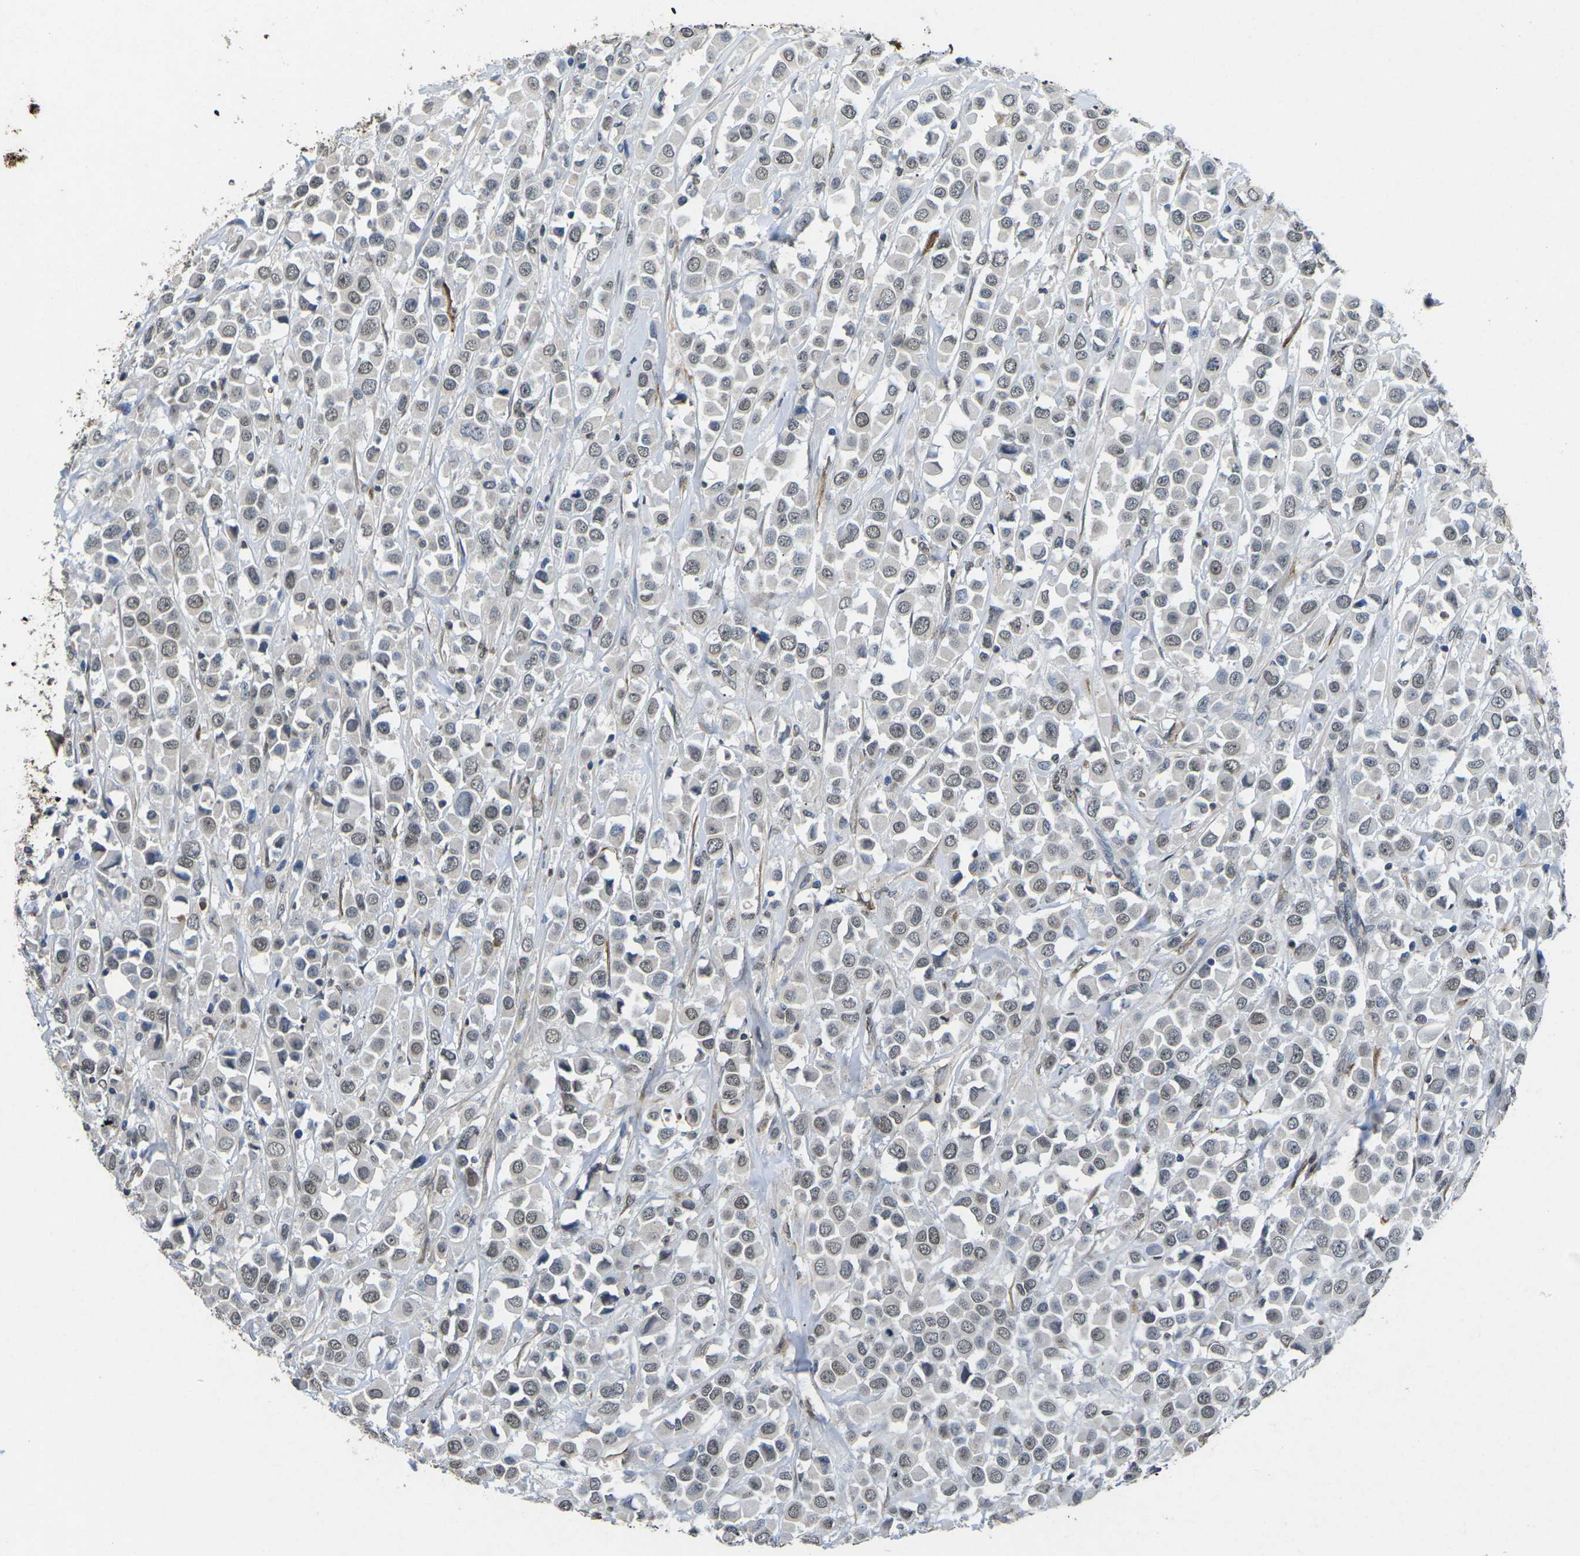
{"staining": {"intensity": "weak", "quantity": "<25%", "location": "nuclear"}, "tissue": "breast cancer", "cell_type": "Tumor cells", "image_type": "cancer", "snomed": [{"axis": "morphology", "description": "Duct carcinoma"}, {"axis": "topography", "description": "Breast"}], "caption": "Immunohistochemical staining of human breast infiltrating ductal carcinoma demonstrates no significant expression in tumor cells.", "gene": "SCNN1B", "patient": {"sex": "female", "age": 61}}